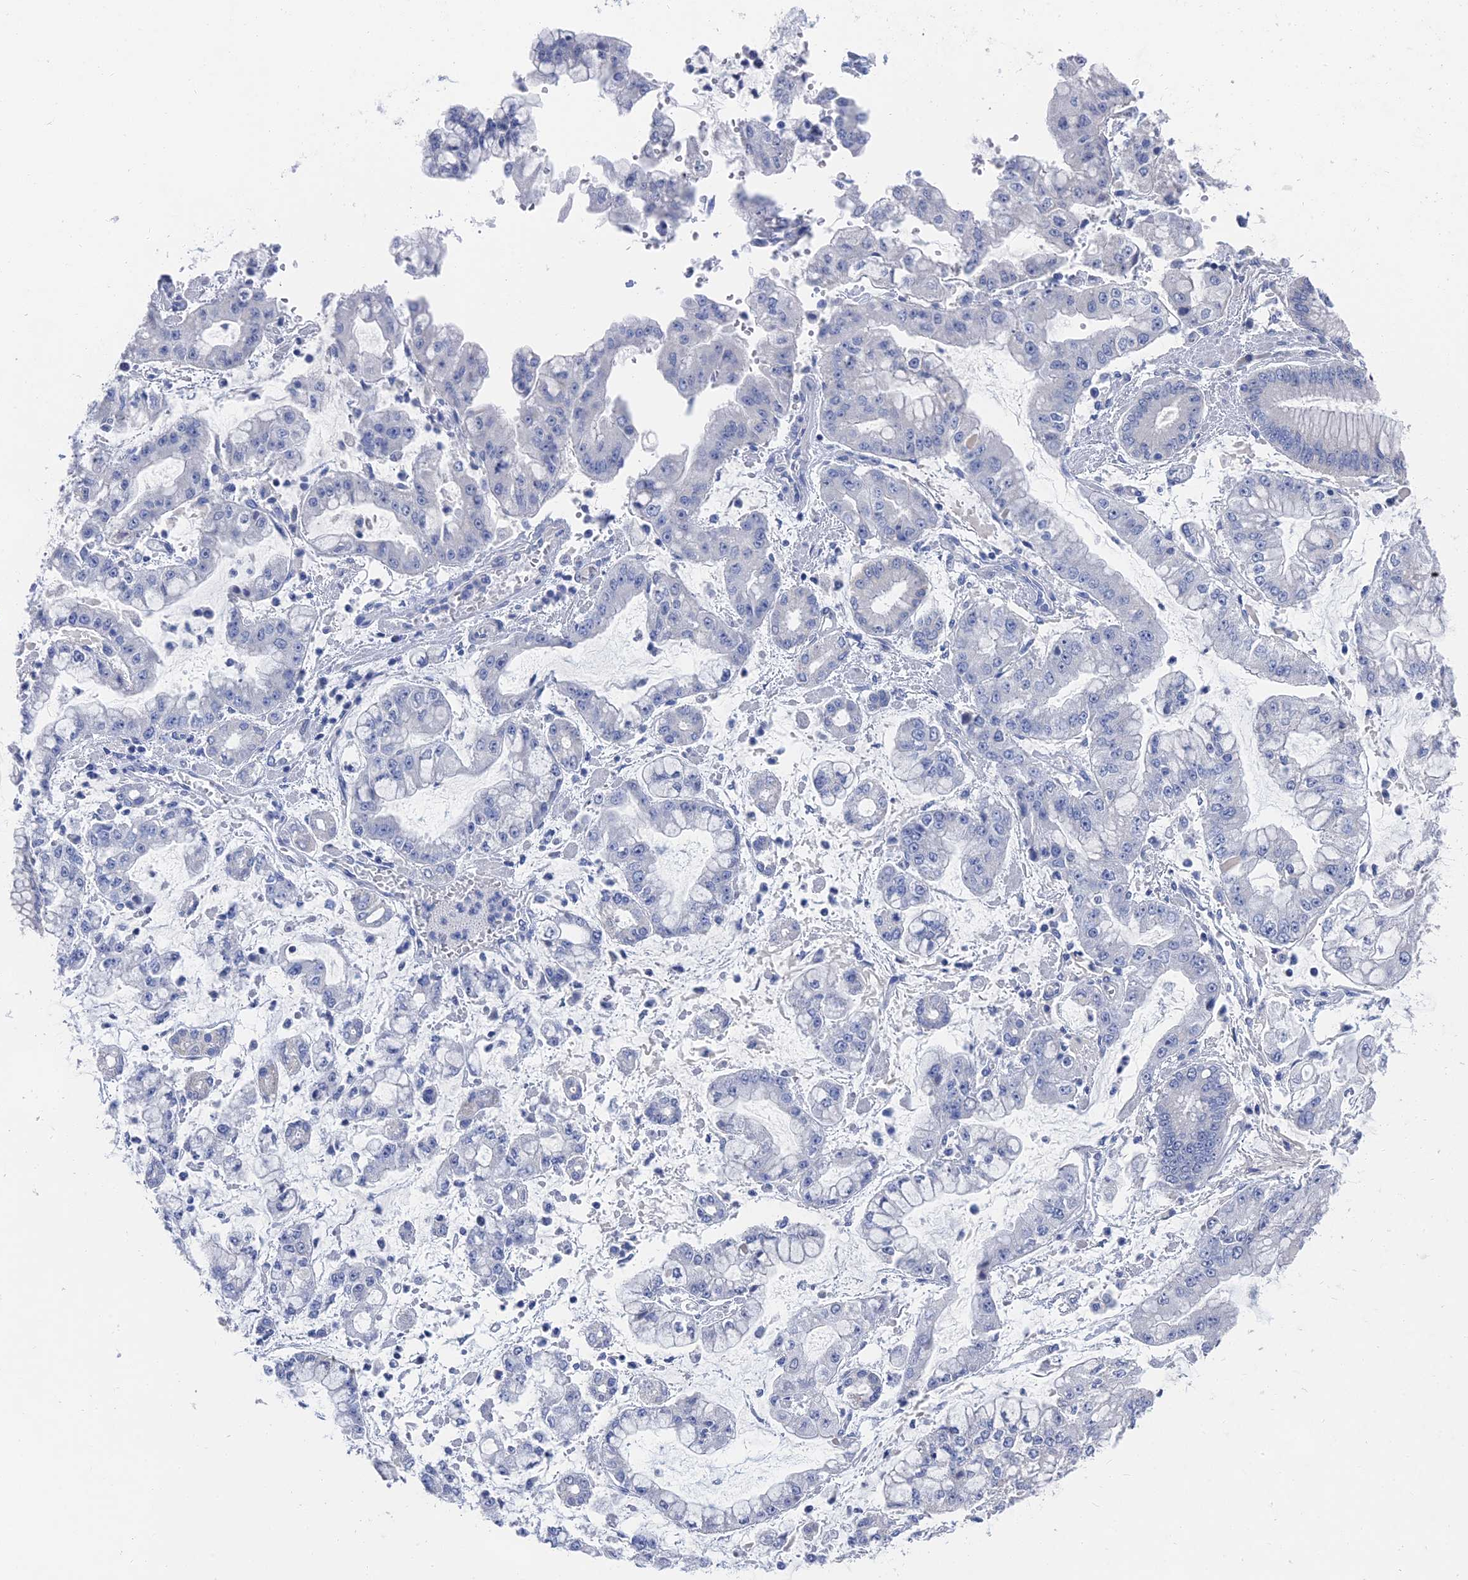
{"staining": {"intensity": "negative", "quantity": "none", "location": "none"}, "tissue": "stomach cancer", "cell_type": "Tumor cells", "image_type": "cancer", "snomed": [{"axis": "morphology", "description": "Adenocarcinoma, NOS"}, {"axis": "topography", "description": "Stomach"}], "caption": "Immunohistochemistry of adenocarcinoma (stomach) exhibits no staining in tumor cells.", "gene": "GFAP", "patient": {"sex": "male", "age": 76}}